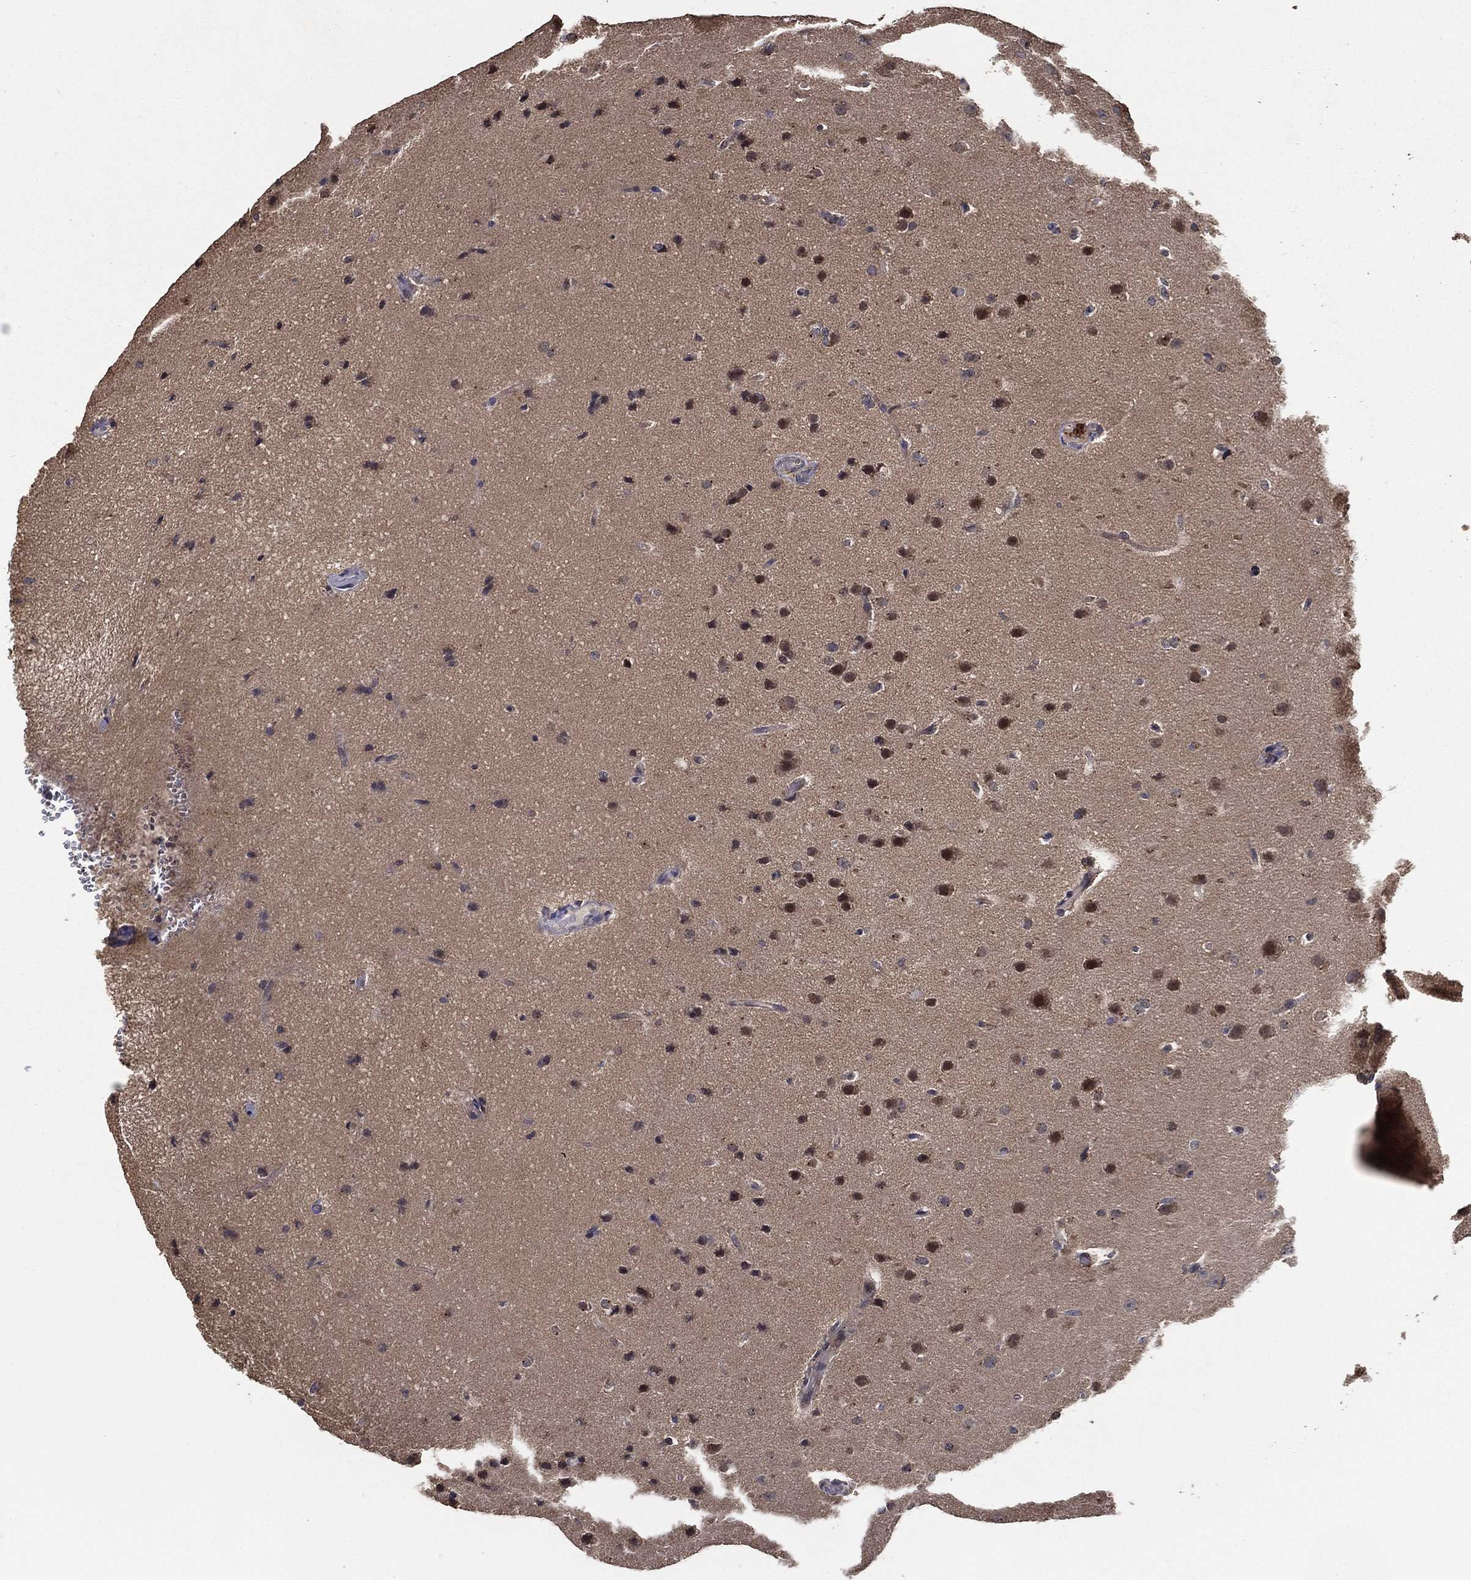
{"staining": {"intensity": "moderate", "quantity": "25%-75%", "location": "nuclear"}, "tissue": "glioma", "cell_type": "Tumor cells", "image_type": "cancer", "snomed": [{"axis": "morphology", "description": "Glioma, malignant, Low grade"}, {"axis": "topography", "description": "Brain"}], "caption": "Glioma stained for a protein reveals moderate nuclear positivity in tumor cells. The protein of interest is stained brown, and the nuclei are stained in blue (DAB (3,3'-diaminobenzidine) IHC with brightfield microscopy, high magnification).", "gene": "PCNT", "patient": {"sex": "female", "age": 32}}